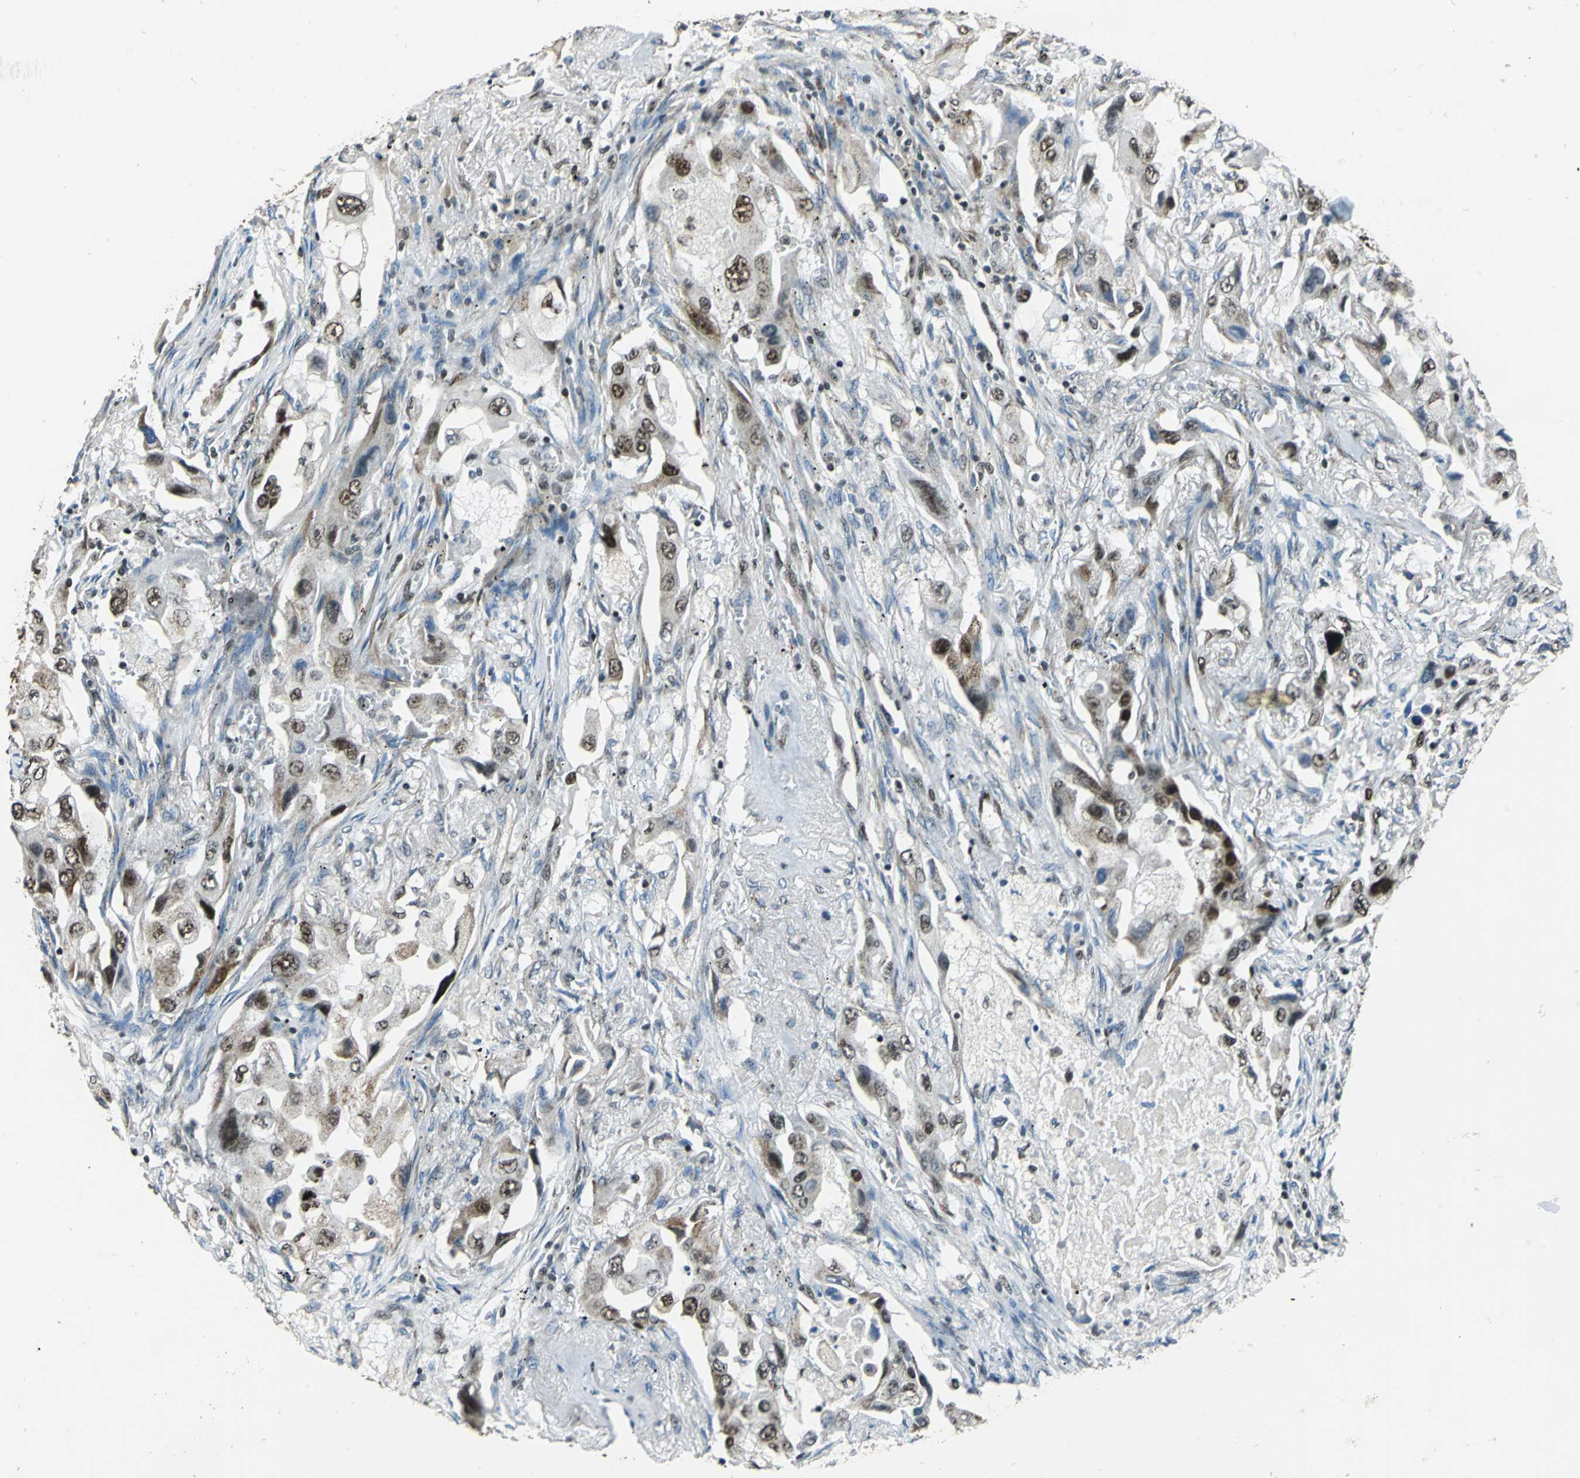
{"staining": {"intensity": "weak", "quantity": "25%-75%", "location": "nuclear"}, "tissue": "lung cancer", "cell_type": "Tumor cells", "image_type": "cancer", "snomed": [{"axis": "morphology", "description": "Adenocarcinoma, NOS"}, {"axis": "topography", "description": "Lung"}], "caption": "A brown stain highlights weak nuclear expression of a protein in human lung cancer tumor cells.", "gene": "BCLAF1", "patient": {"sex": "female", "age": 65}}